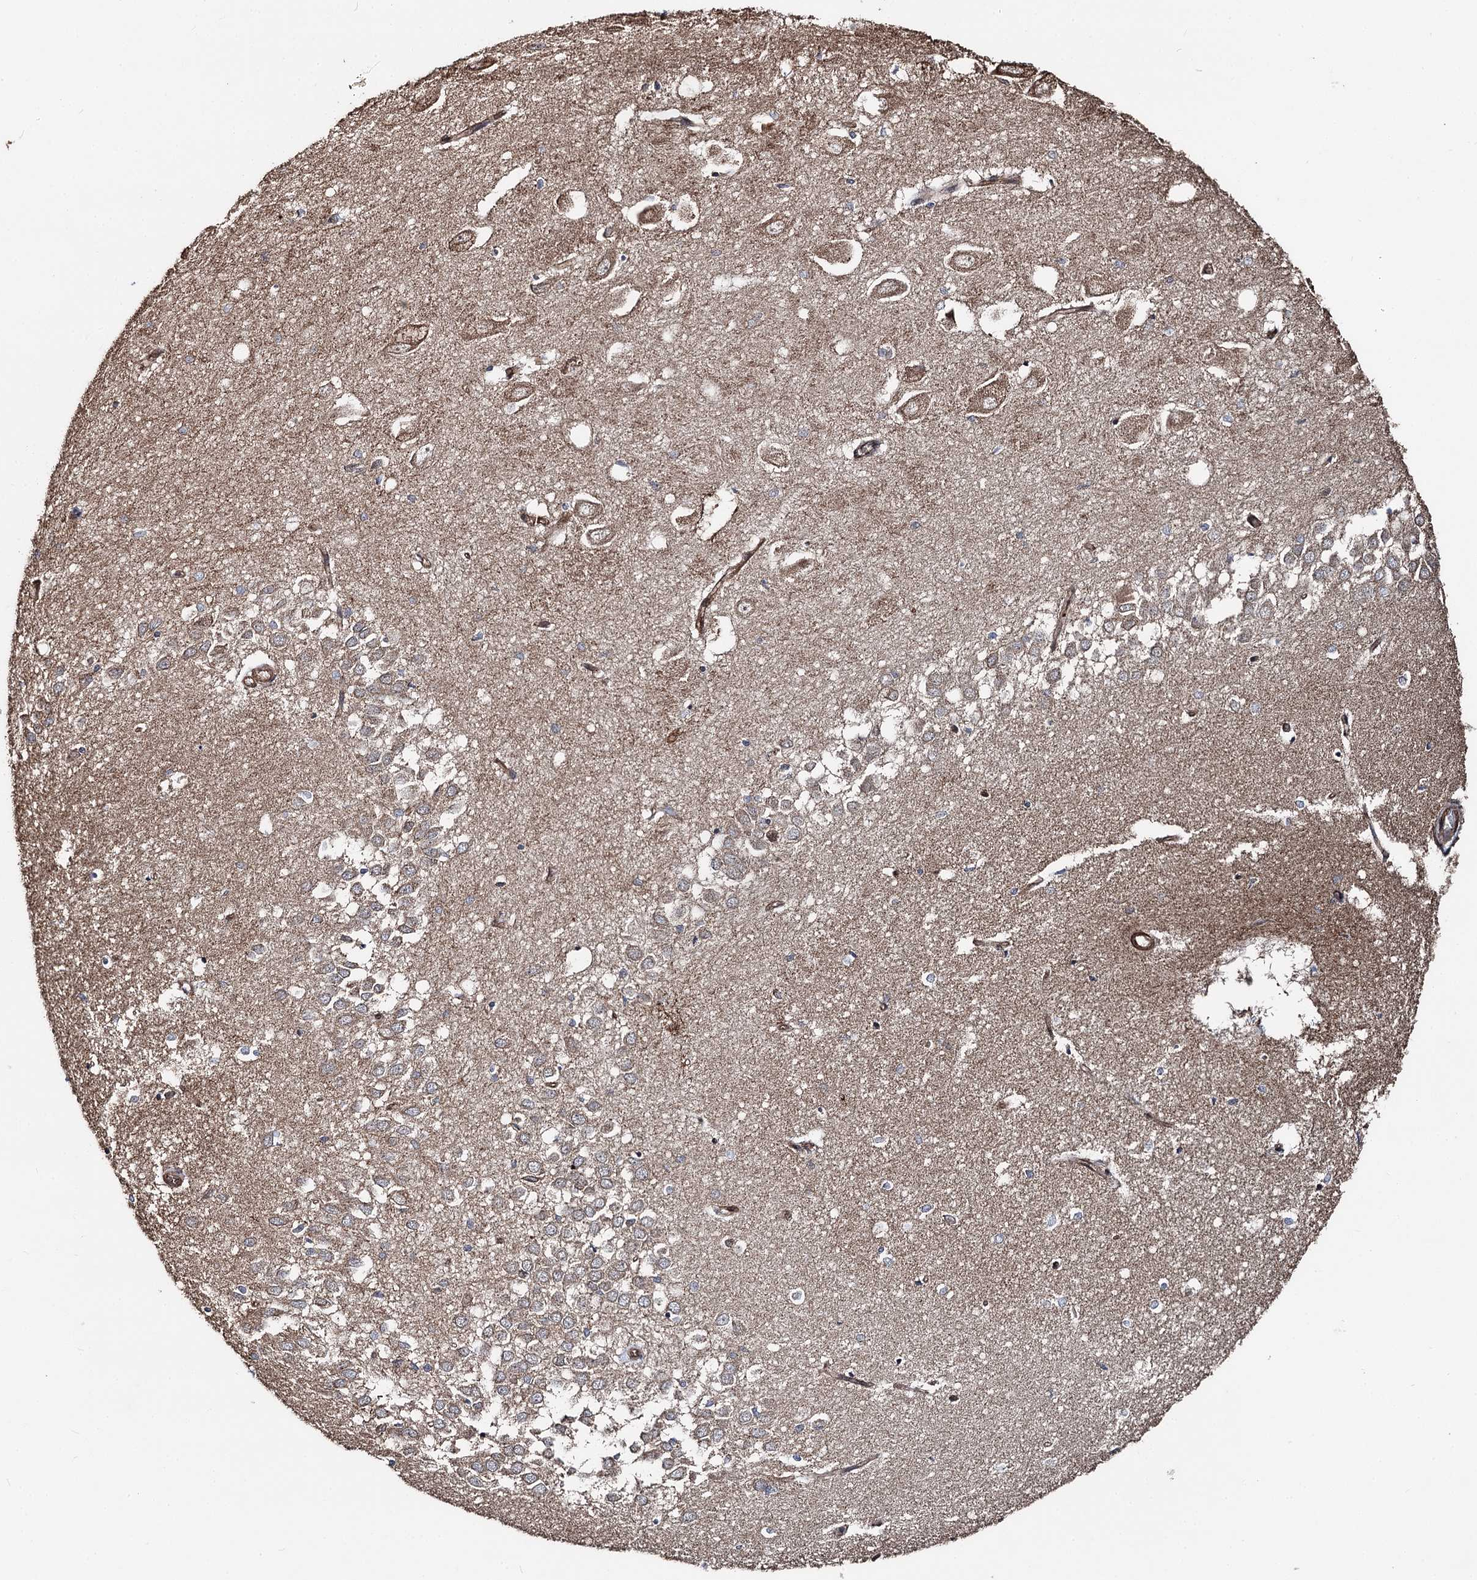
{"staining": {"intensity": "weak", "quantity": "<25%", "location": "cytoplasmic/membranous"}, "tissue": "hippocampus", "cell_type": "Glial cells", "image_type": "normal", "snomed": [{"axis": "morphology", "description": "Normal tissue, NOS"}, {"axis": "topography", "description": "Hippocampus"}], "caption": "Glial cells show no significant staining in normal hippocampus. Nuclei are stained in blue.", "gene": "ITFG2", "patient": {"sex": "female", "age": 64}}